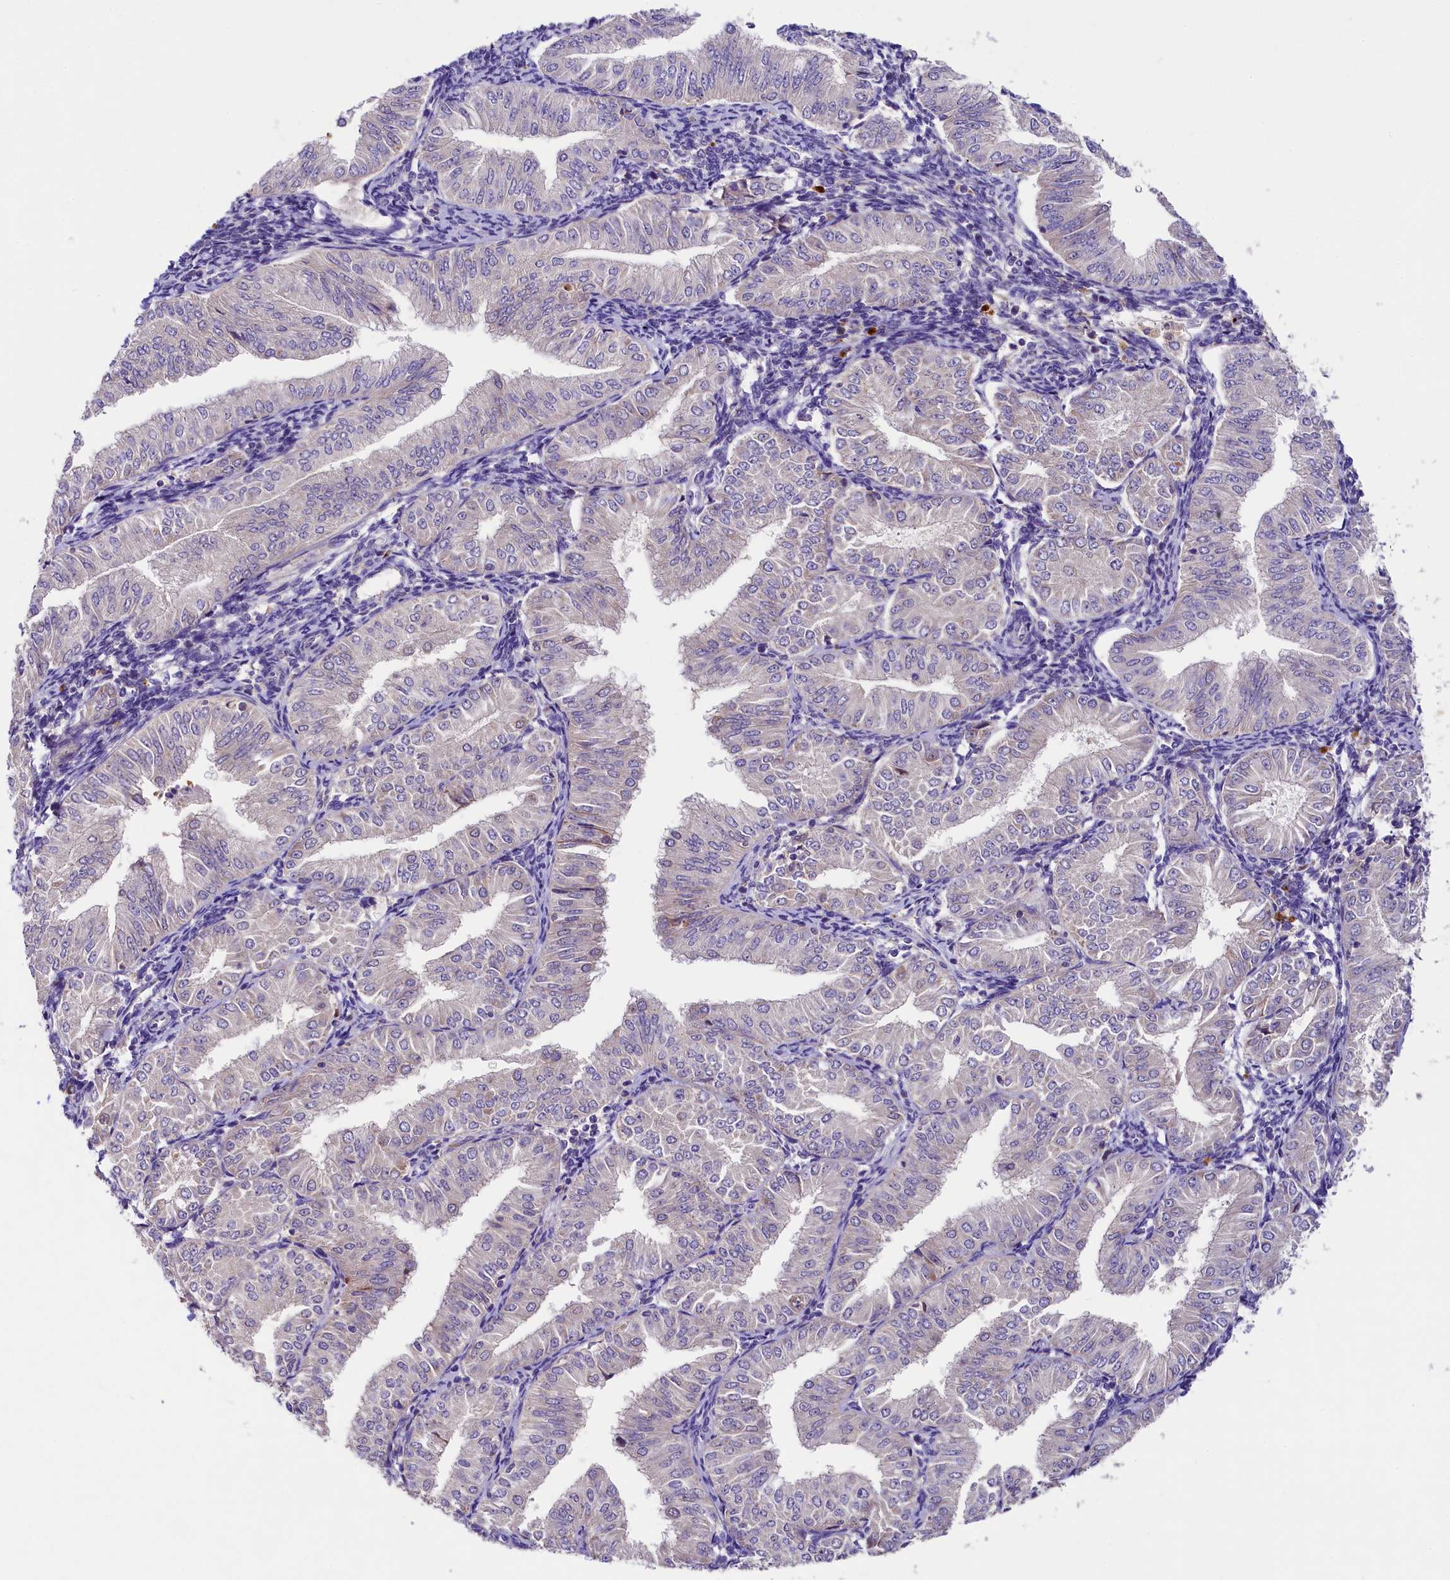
{"staining": {"intensity": "negative", "quantity": "none", "location": "none"}, "tissue": "endometrial cancer", "cell_type": "Tumor cells", "image_type": "cancer", "snomed": [{"axis": "morphology", "description": "Normal tissue, NOS"}, {"axis": "morphology", "description": "Adenocarcinoma, NOS"}, {"axis": "topography", "description": "Endometrium"}], "caption": "Protein analysis of endometrial cancer reveals no significant staining in tumor cells.", "gene": "PMPCB", "patient": {"sex": "female", "age": 53}}